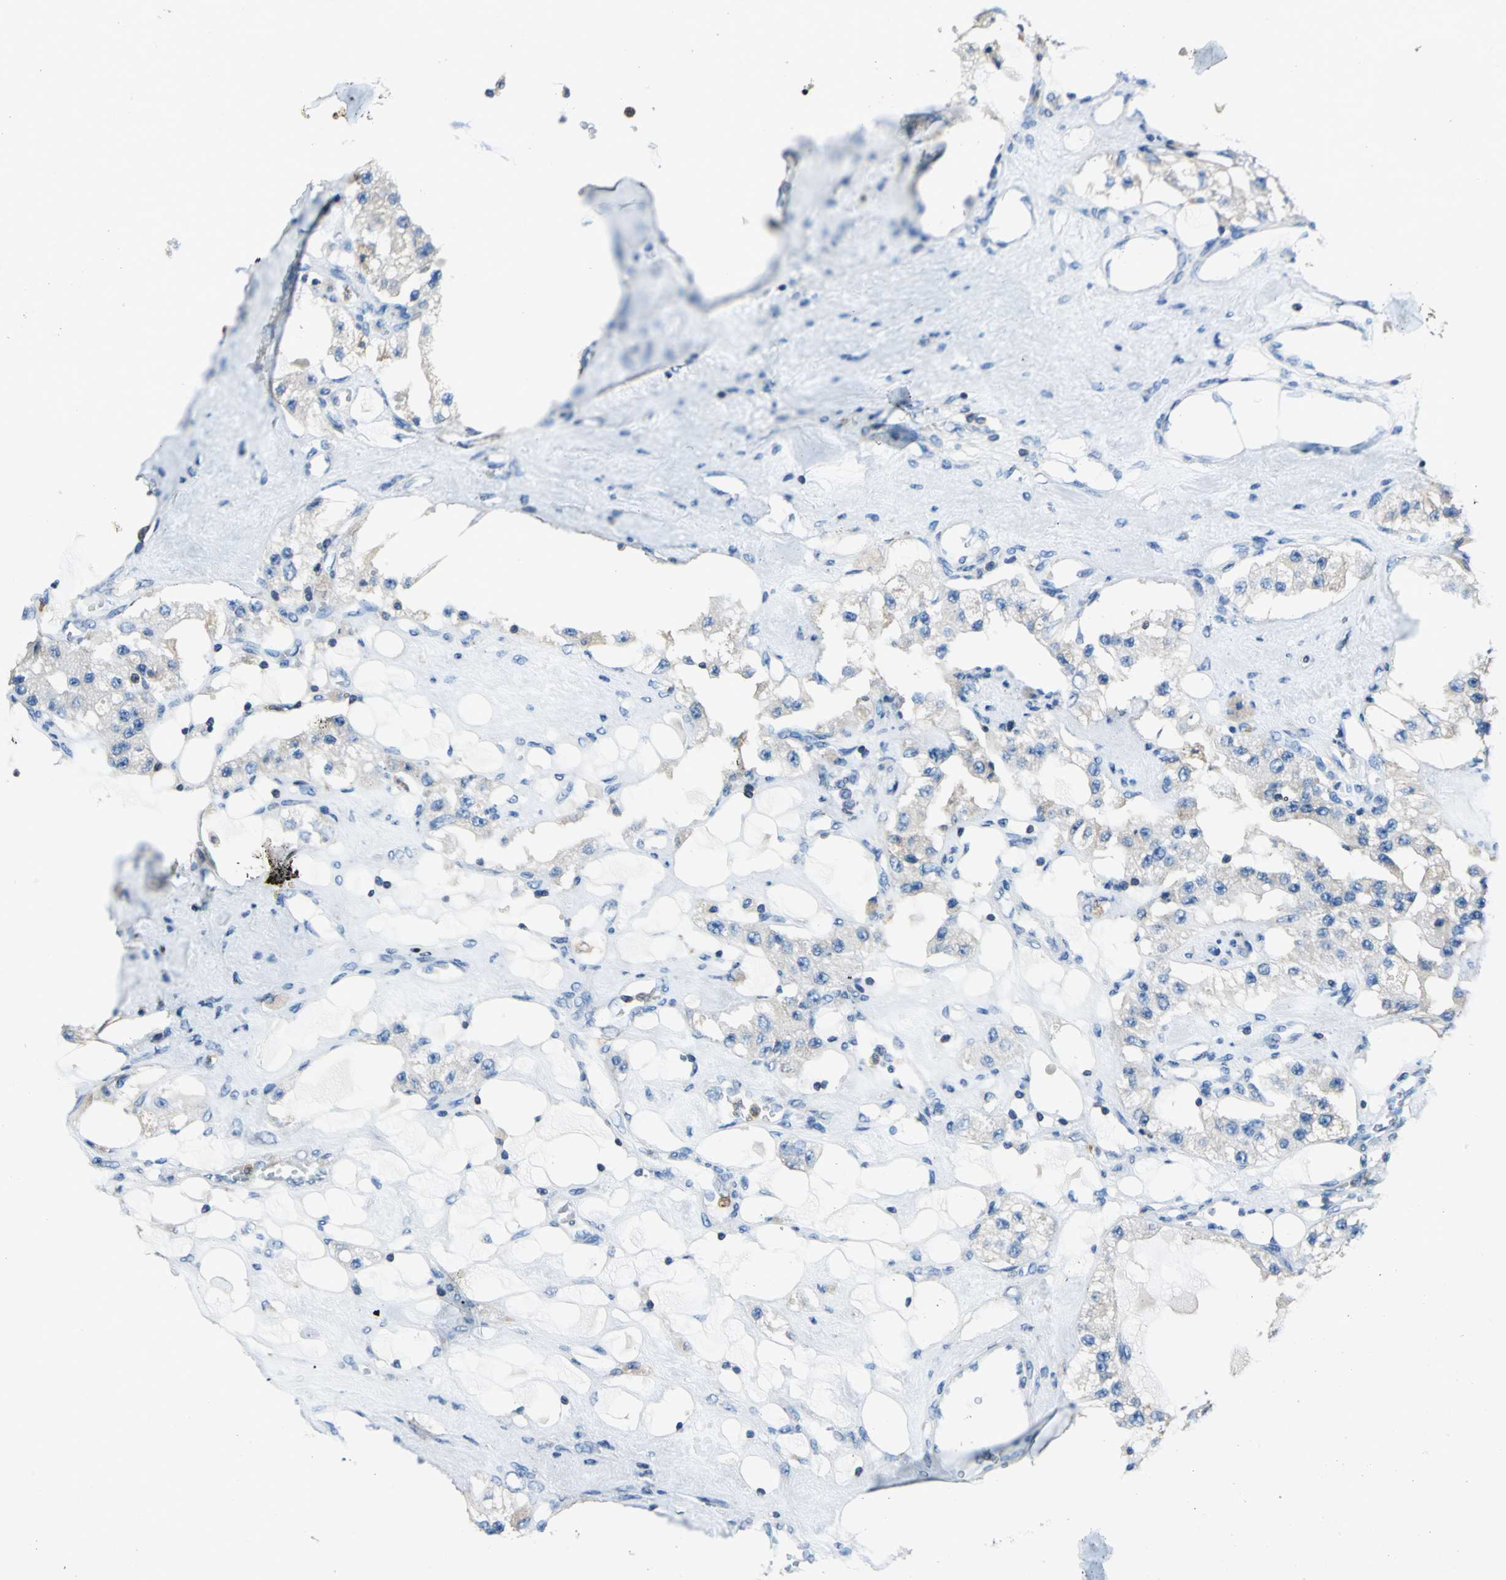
{"staining": {"intensity": "weak", "quantity": "25%-75%", "location": "cytoplasmic/membranous"}, "tissue": "carcinoid", "cell_type": "Tumor cells", "image_type": "cancer", "snomed": [{"axis": "morphology", "description": "Carcinoid, malignant, NOS"}, {"axis": "topography", "description": "Pancreas"}], "caption": "Protein expression by IHC reveals weak cytoplasmic/membranous positivity in approximately 25%-75% of tumor cells in malignant carcinoid.", "gene": "SEPTIN6", "patient": {"sex": "male", "age": 41}}